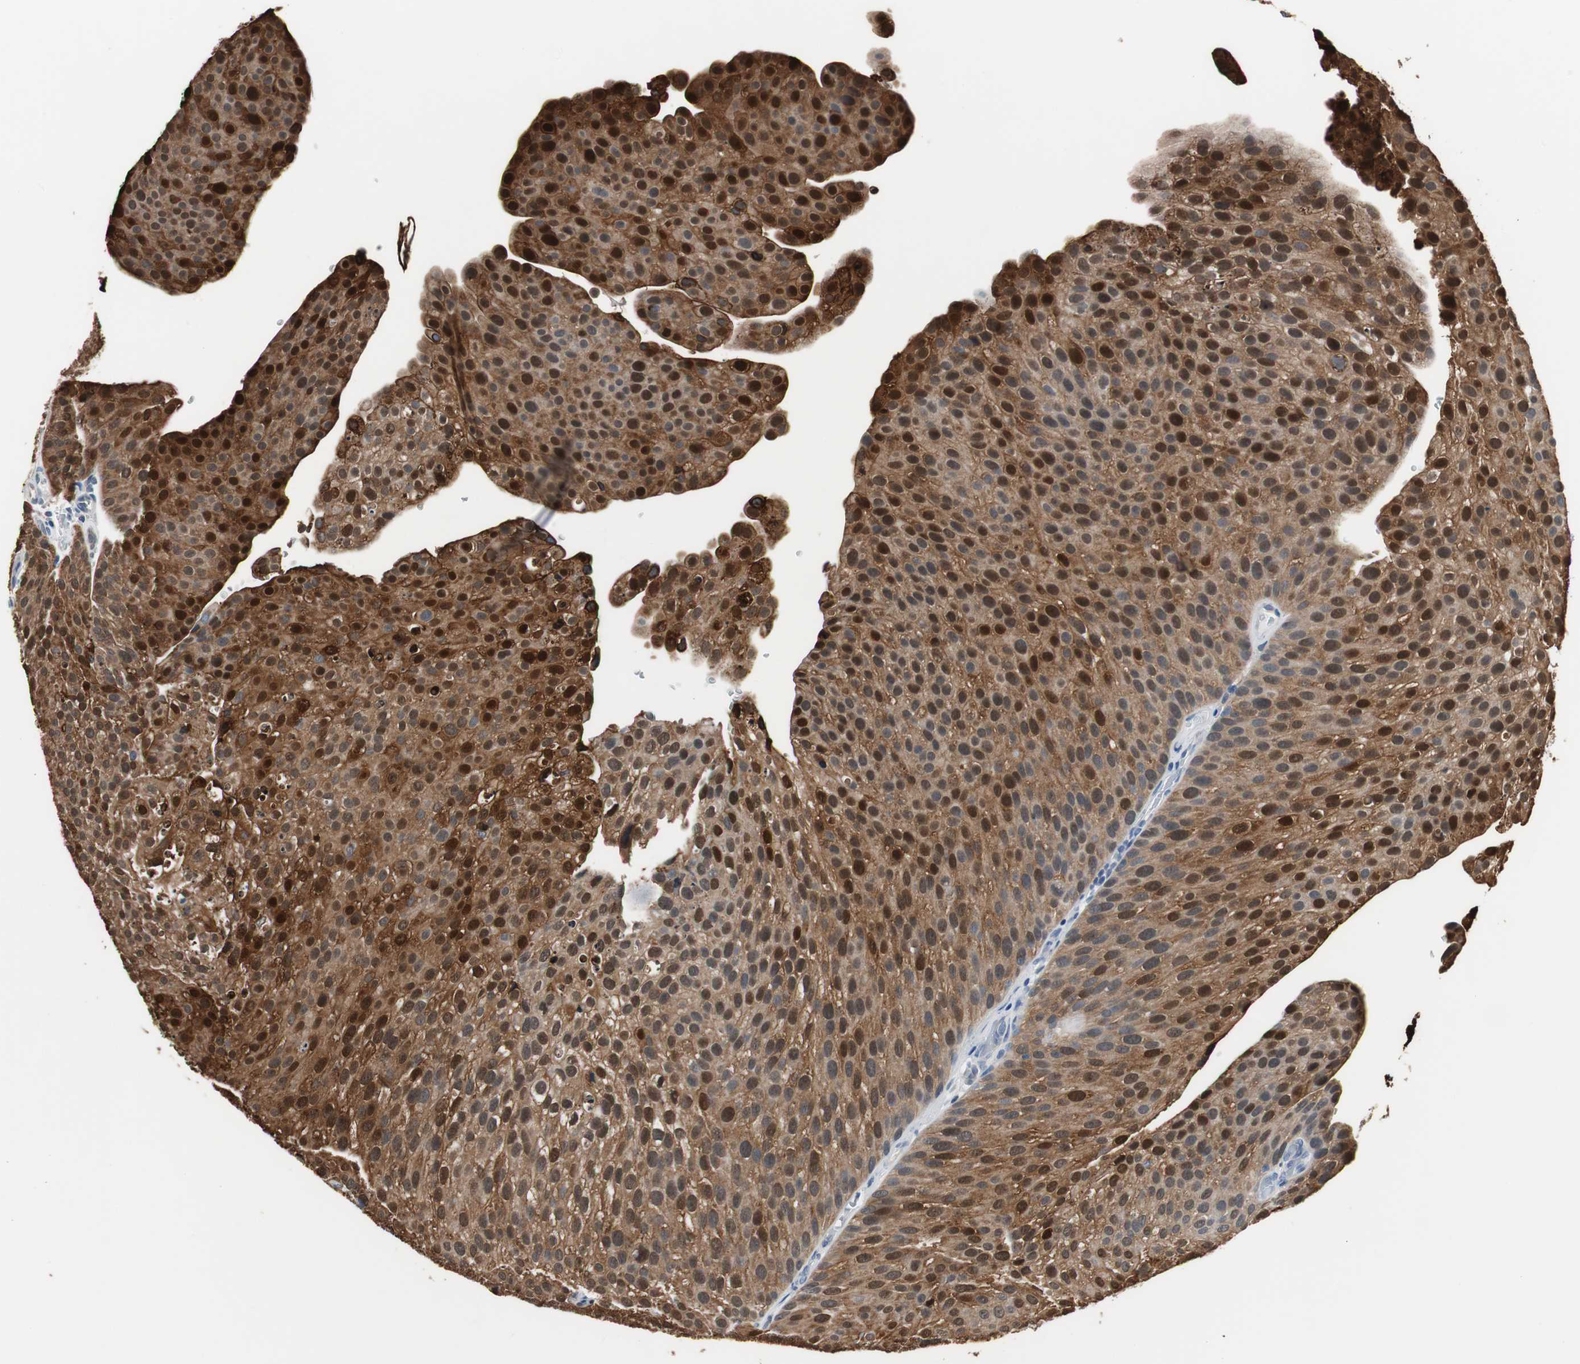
{"staining": {"intensity": "strong", "quantity": ">75%", "location": "cytoplasmic/membranous,nuclear"}, "tissue": "urothelial cancer", "cell_type": "Tumor cells", "image_type": "cancer", "snomed": [{"axis": "morphology", "description": "Urothelial carcinoma, Low grade"}, {"axis": "topography", "description": "Smooth muscle"}, {"axis": "topography", "description": "Urinary bladder"}], "caption": "A micrograph of human urothelial cancer stained for a protein exhibits strong cytoplasmic/membranous and nuclear brown staining in tumor cells.", "gene": "ANXA4", "patient": {"sex": "male", "age": 60}}